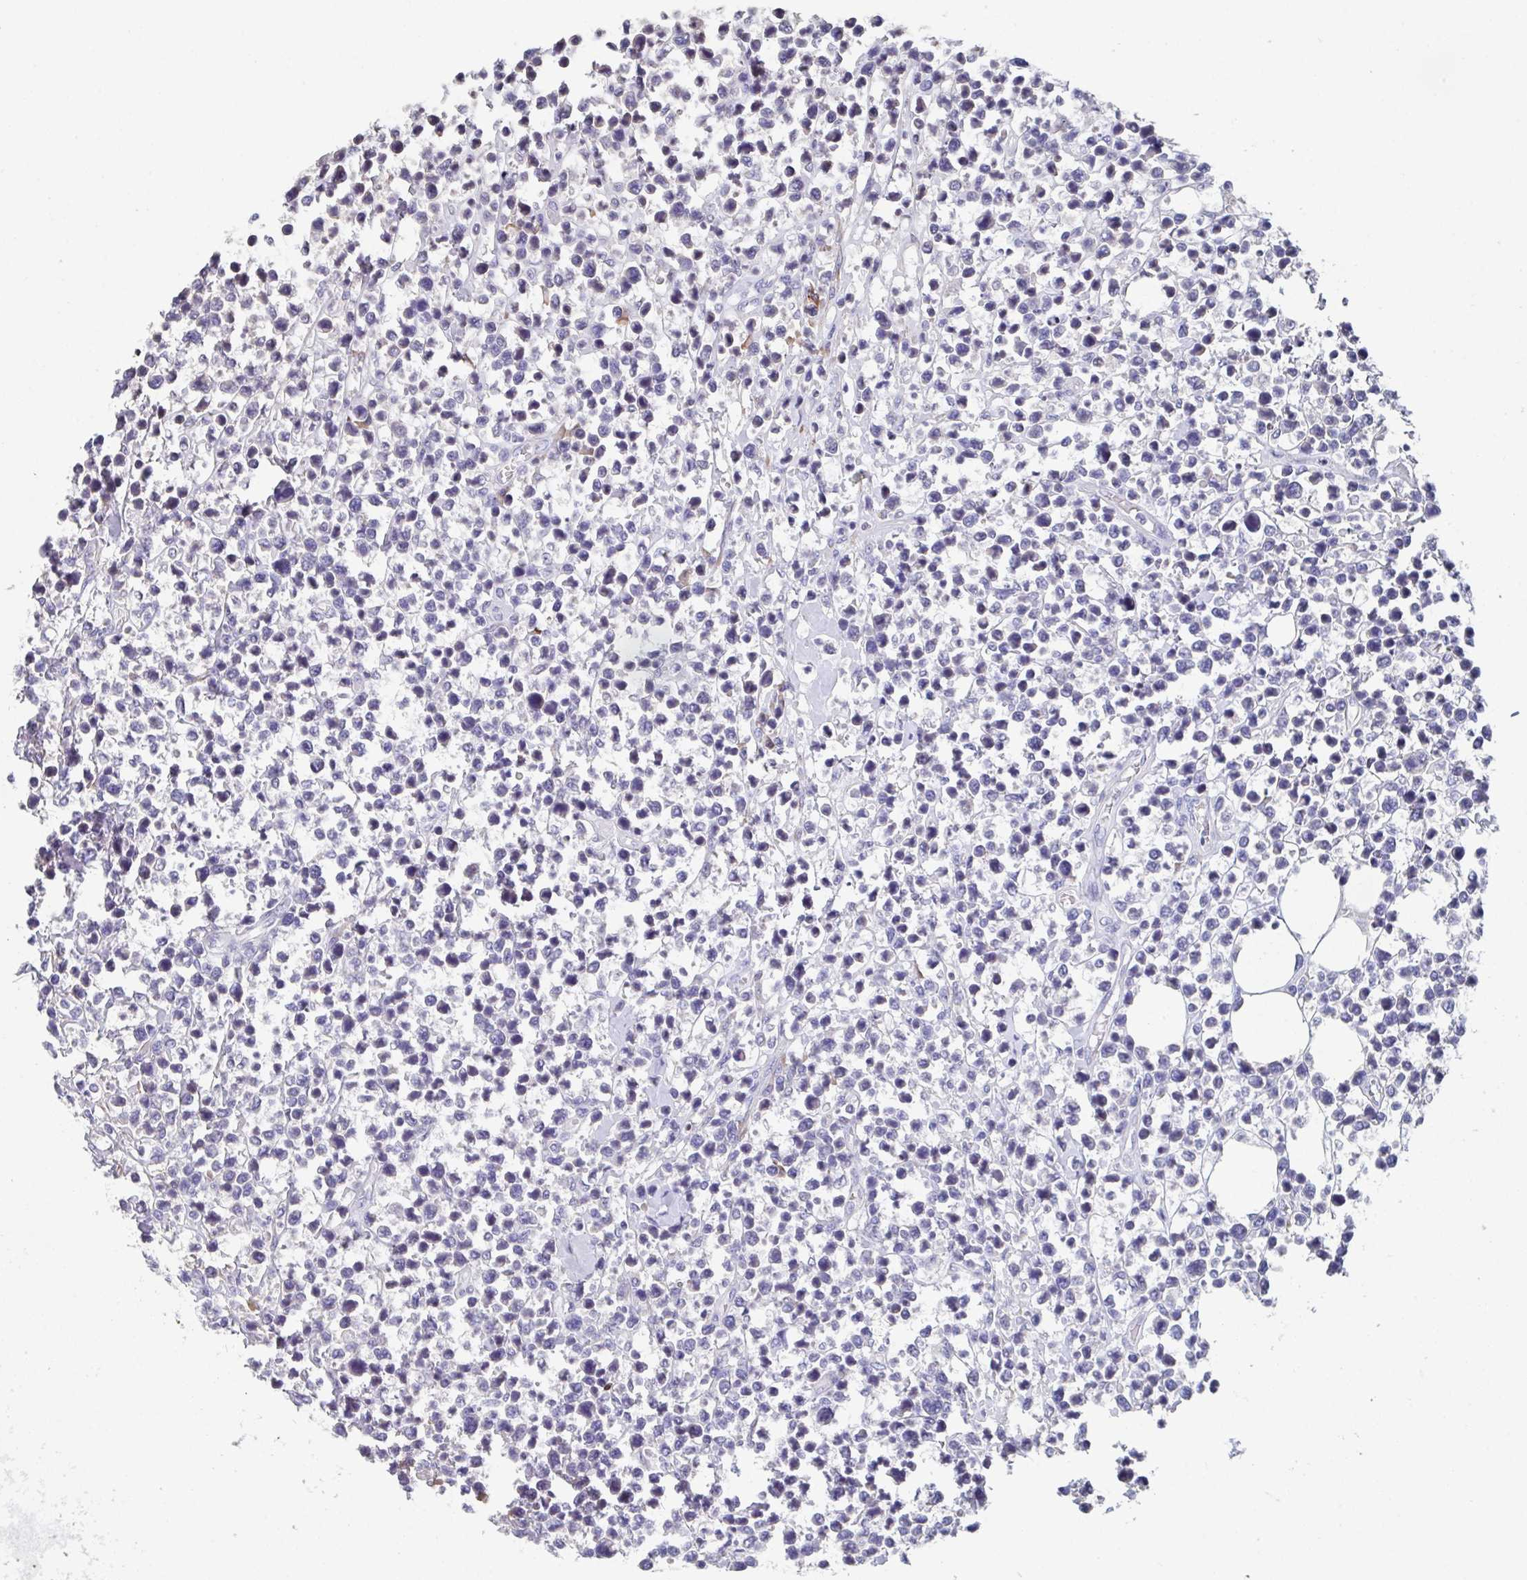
{"staining": {"intensity": "negative", "quantity": "none", "location": "none"}, "tissue": "lymphoma", "cell_type": "Tumor cells", "image_type": "cancer", "snomed": [{"axis": "morphology", "description": "Malignant lymphoma, non-Hodgkin's type, Low grade"}, {"axis": "topography", "description": "Lymph node"}], "caption": "DAB immunohistochemical staining of malignant lymphoma, non-Hodgkin's type (low-grade) shows no significant positivity in tumor cells.", "gene": "LRRC58", "patient": {"sex": "male", "age": 60}}